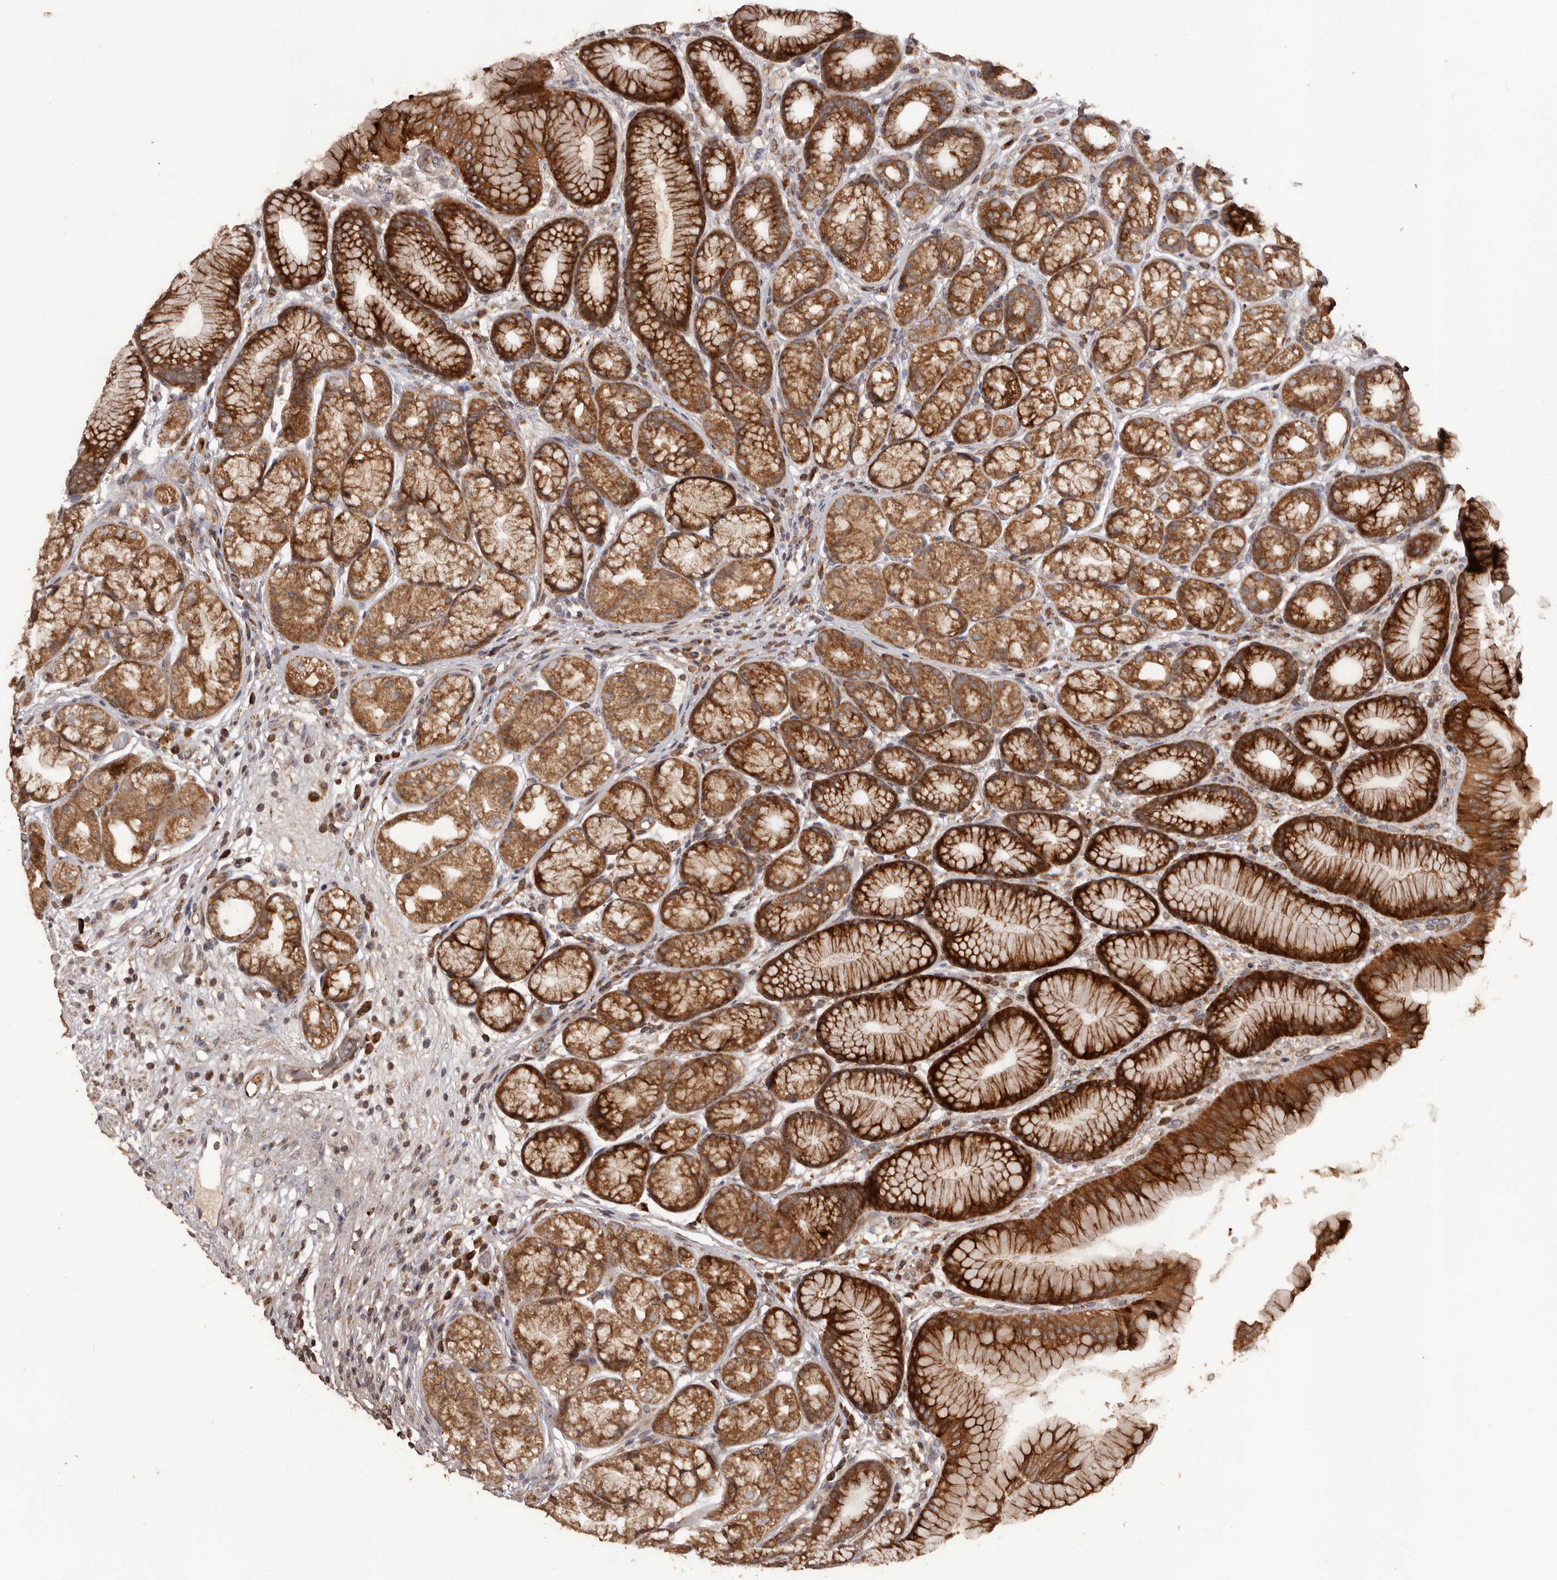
{"staining": {"intensity": "strong", "quantity": ">75%", "location": "cytoplasmic/membranous"}, "tissue": "stomach", "cell_type": "Glandular cells", "image_type": "normal", "snomed": [{"axis": "morphology", "description": "Normal tissue, NOS"}, {"axis": "topography", "description": "Stomach"}], "caption": "A high-resolution image shows immunohistochemistry (IHC) staining of normal stomach, which demonstrates strong cytoplasmic/membranous expression in approximately >75% of glandular cells.", "gene": "QRSL1", "patient": {"sex": "male", "age": 57}}